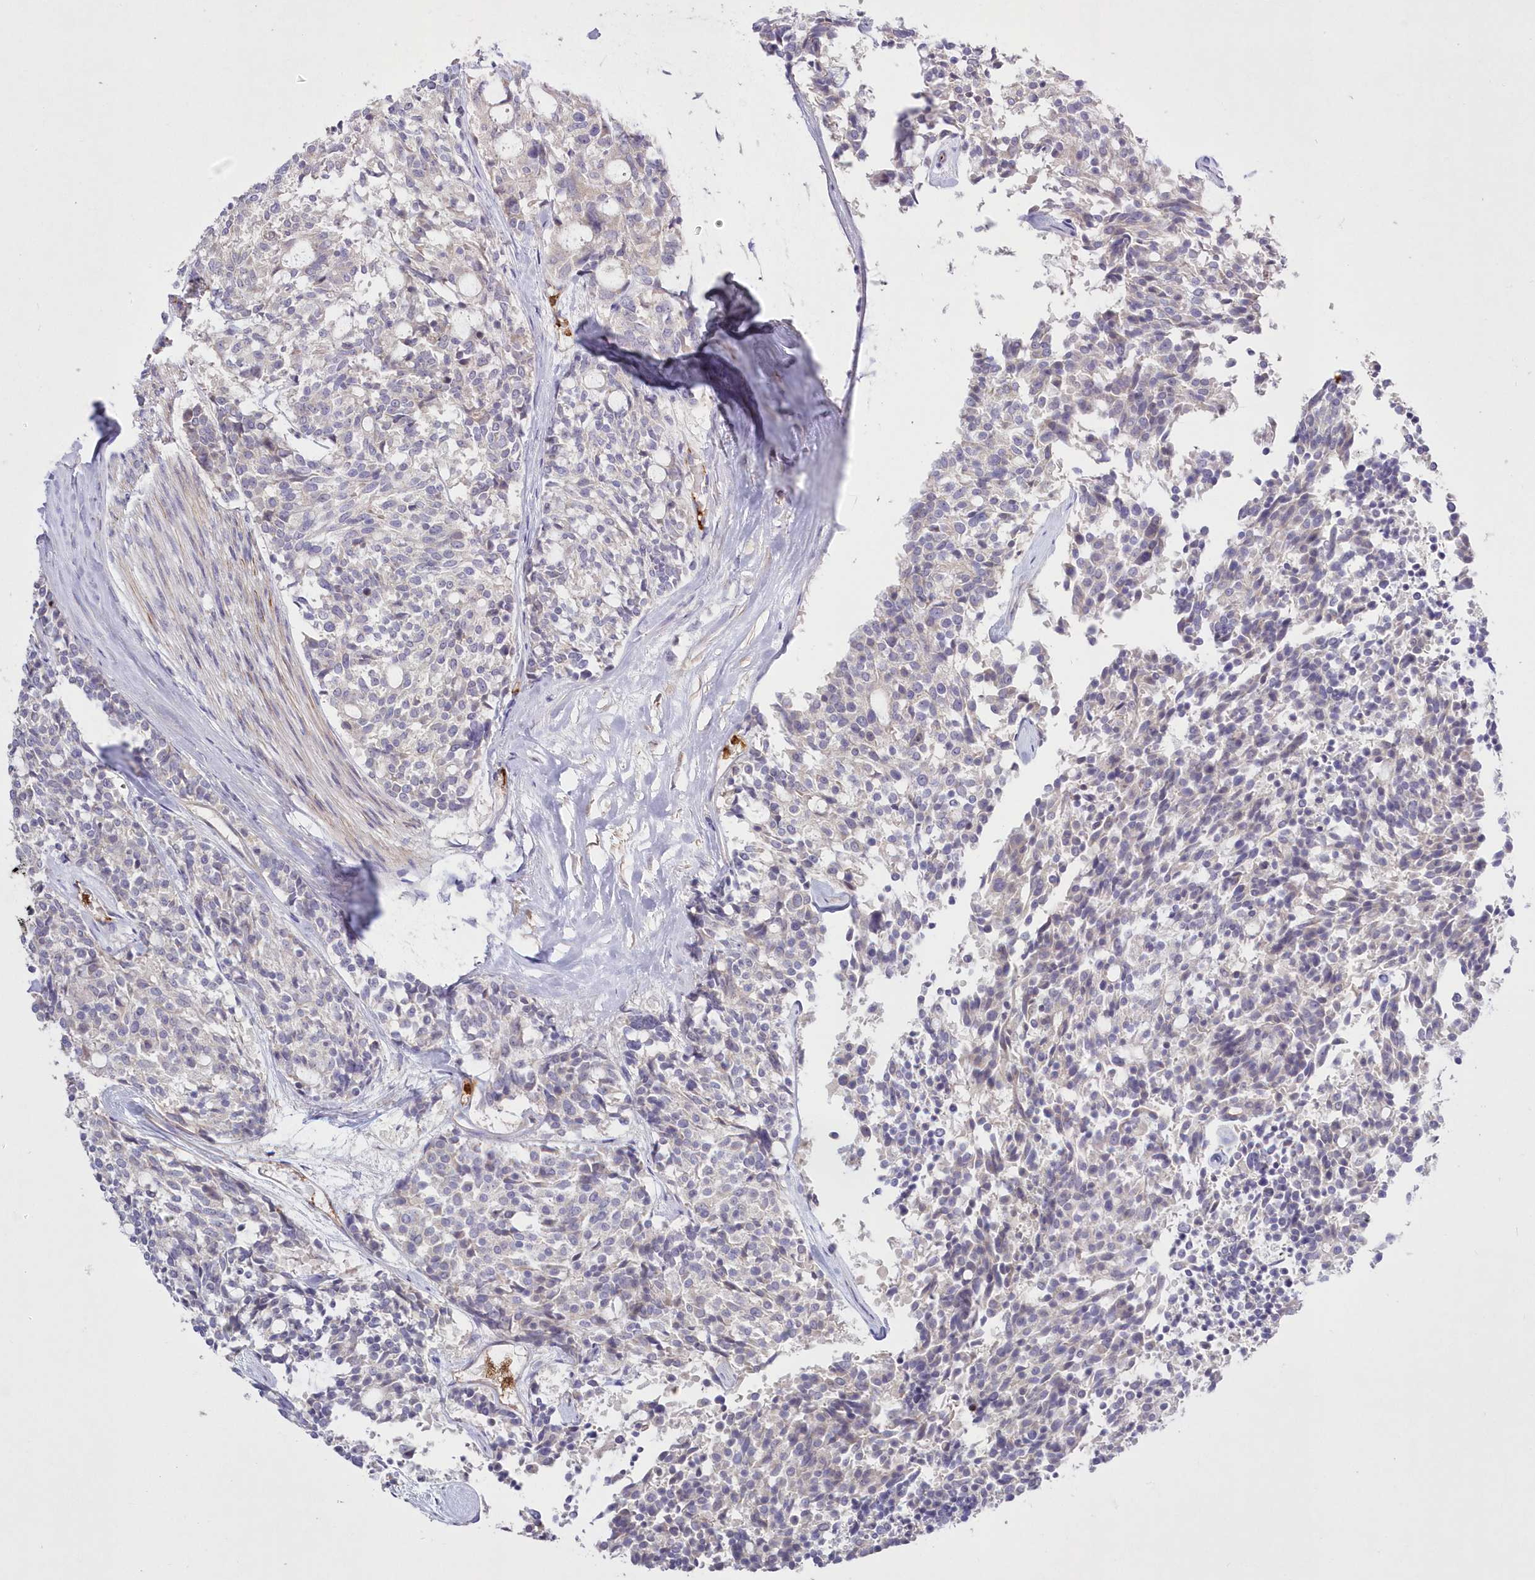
{"staining": {"intensity": "negative", "quantity": "none", "location": "none"}, "tissue": "carcinoid", "cell_type": "Tumor cells", "image_type": "cancer", "snomed": [{"axis": "morphology", "description": "Carcinoid, malignant, NOS"}, {"axis": "topography", "description": "Pancreas"}], "caption": "This is an immunohistochemistry (IHC) micrograph of malignant carcinoid. There is no positivity in tumor cells.", "gene": "WBP1L", "patient": {"sex": "female", "age": 54}}